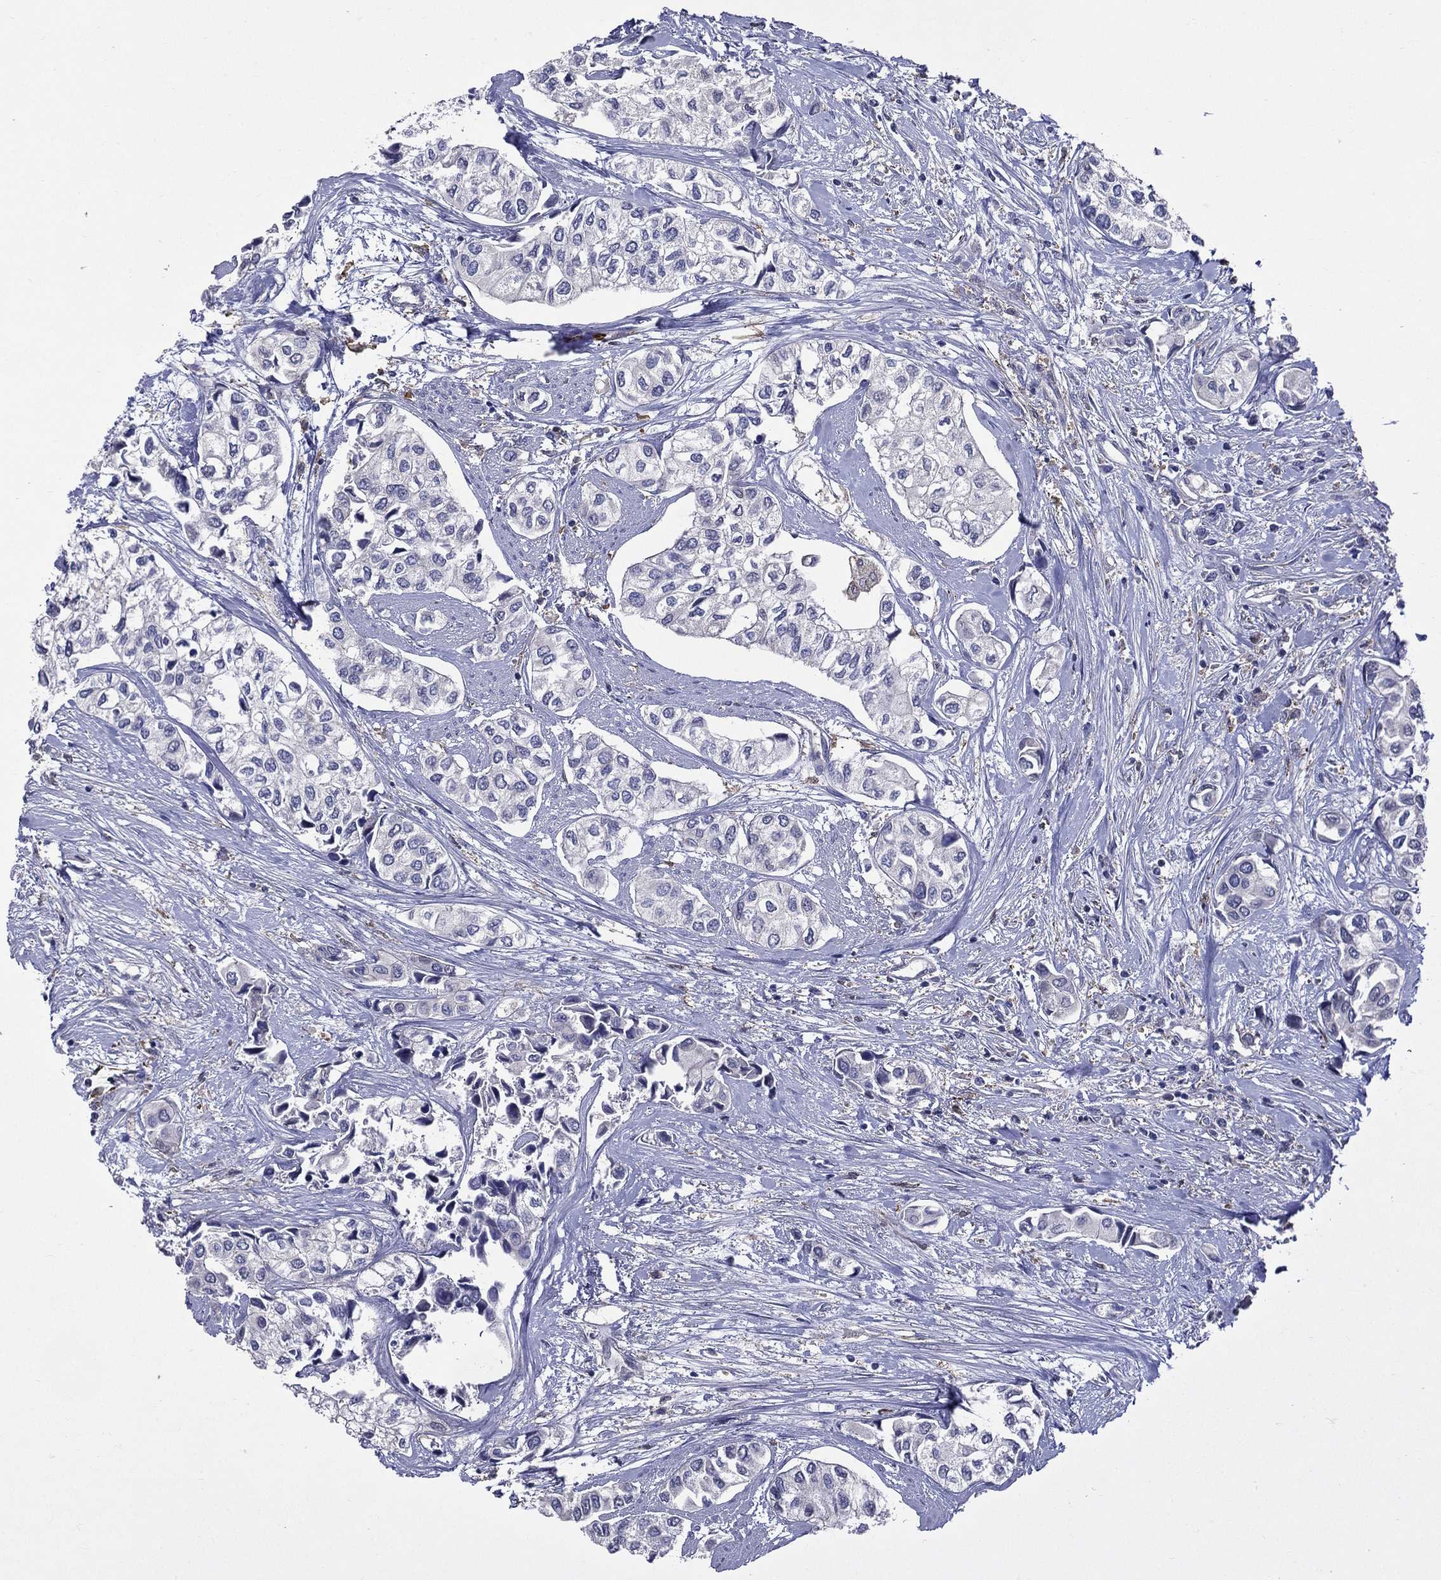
{"staining": {"intensity": "negative", "quantity": "none", "location": "none"}, "tissue": "urothelial cancer", "cell_type": "Tumor cells", "image_type": "cancer", "snomed": [{"axis": "morphology", "description": "Urothelial carcinoma, High grade"}, {"axis": "topography", "description": "Urinary bladder"}], "caption": "This is an immunohistochemistry (IHC) image of human high-grade urothelial carcinoma. There is no staining in tumor cells.", "gene": "GPR171", "patient": {"sex": "male", "age": 73}}